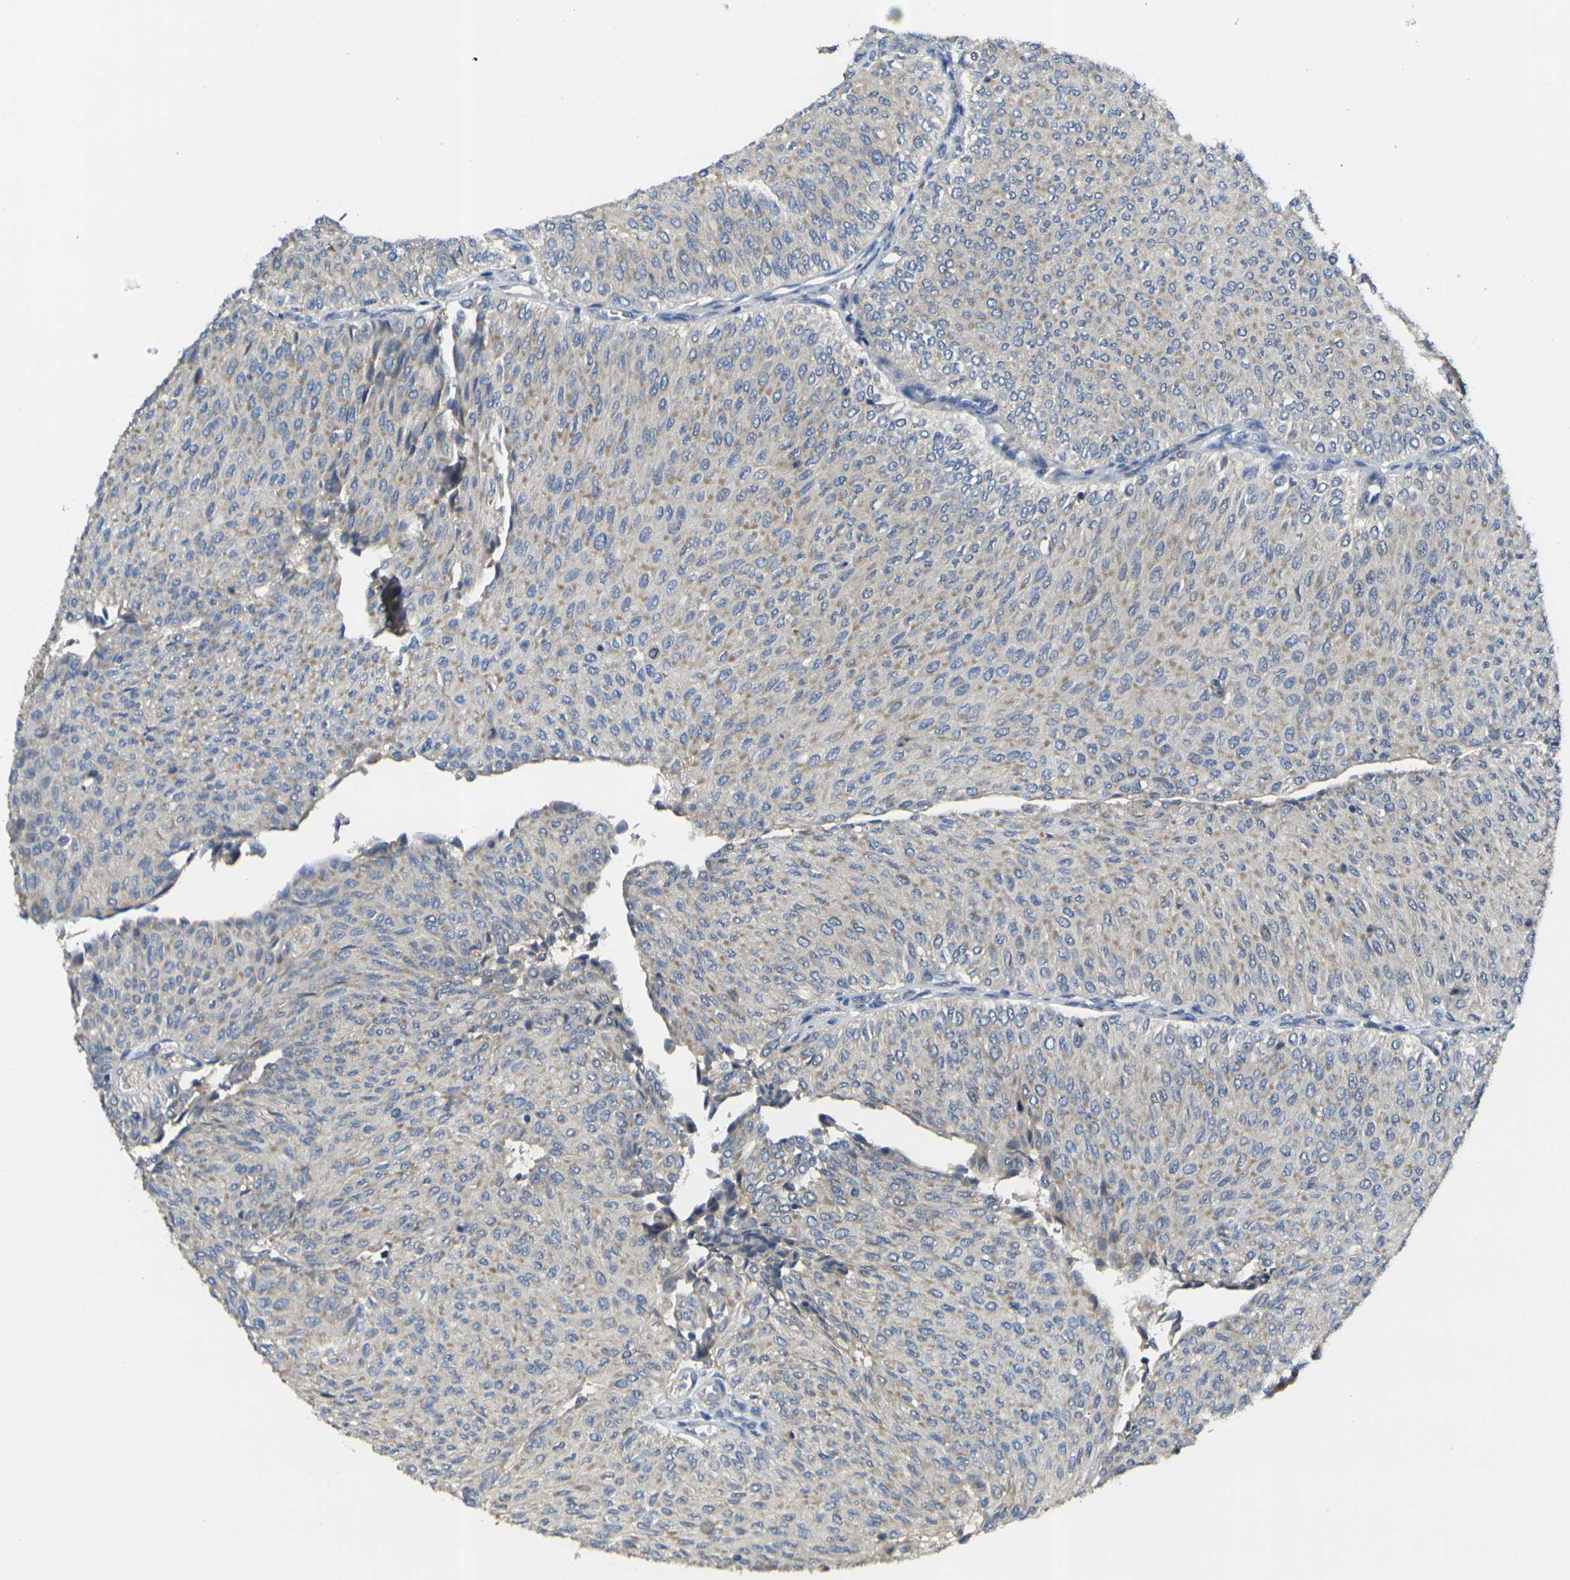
{"staining": {"intensity": "weak", "quantity": ">75%", "location": "cytoplasmic/membranous"}, "tissue": "urothelial cancer", "cell_type": "Tumor cells", "image_type": "cancer", "snomed": [{"axis": "morphology", "description": "Urothelial carcinoma, Low grade"}, {"axis": "topography", "description": "Urinary bladder"}], "caption": "Immunohistochemistry (DAB (3,3'-diaminobenzidine)) staining of human urothelial carcinoma (low-grade) demonstrates weak cytoplasmic/membranous protein staining in about >75% of tumor cells.", "gene": "GNA12", "patient": {"sex": "male", "age": 78}}